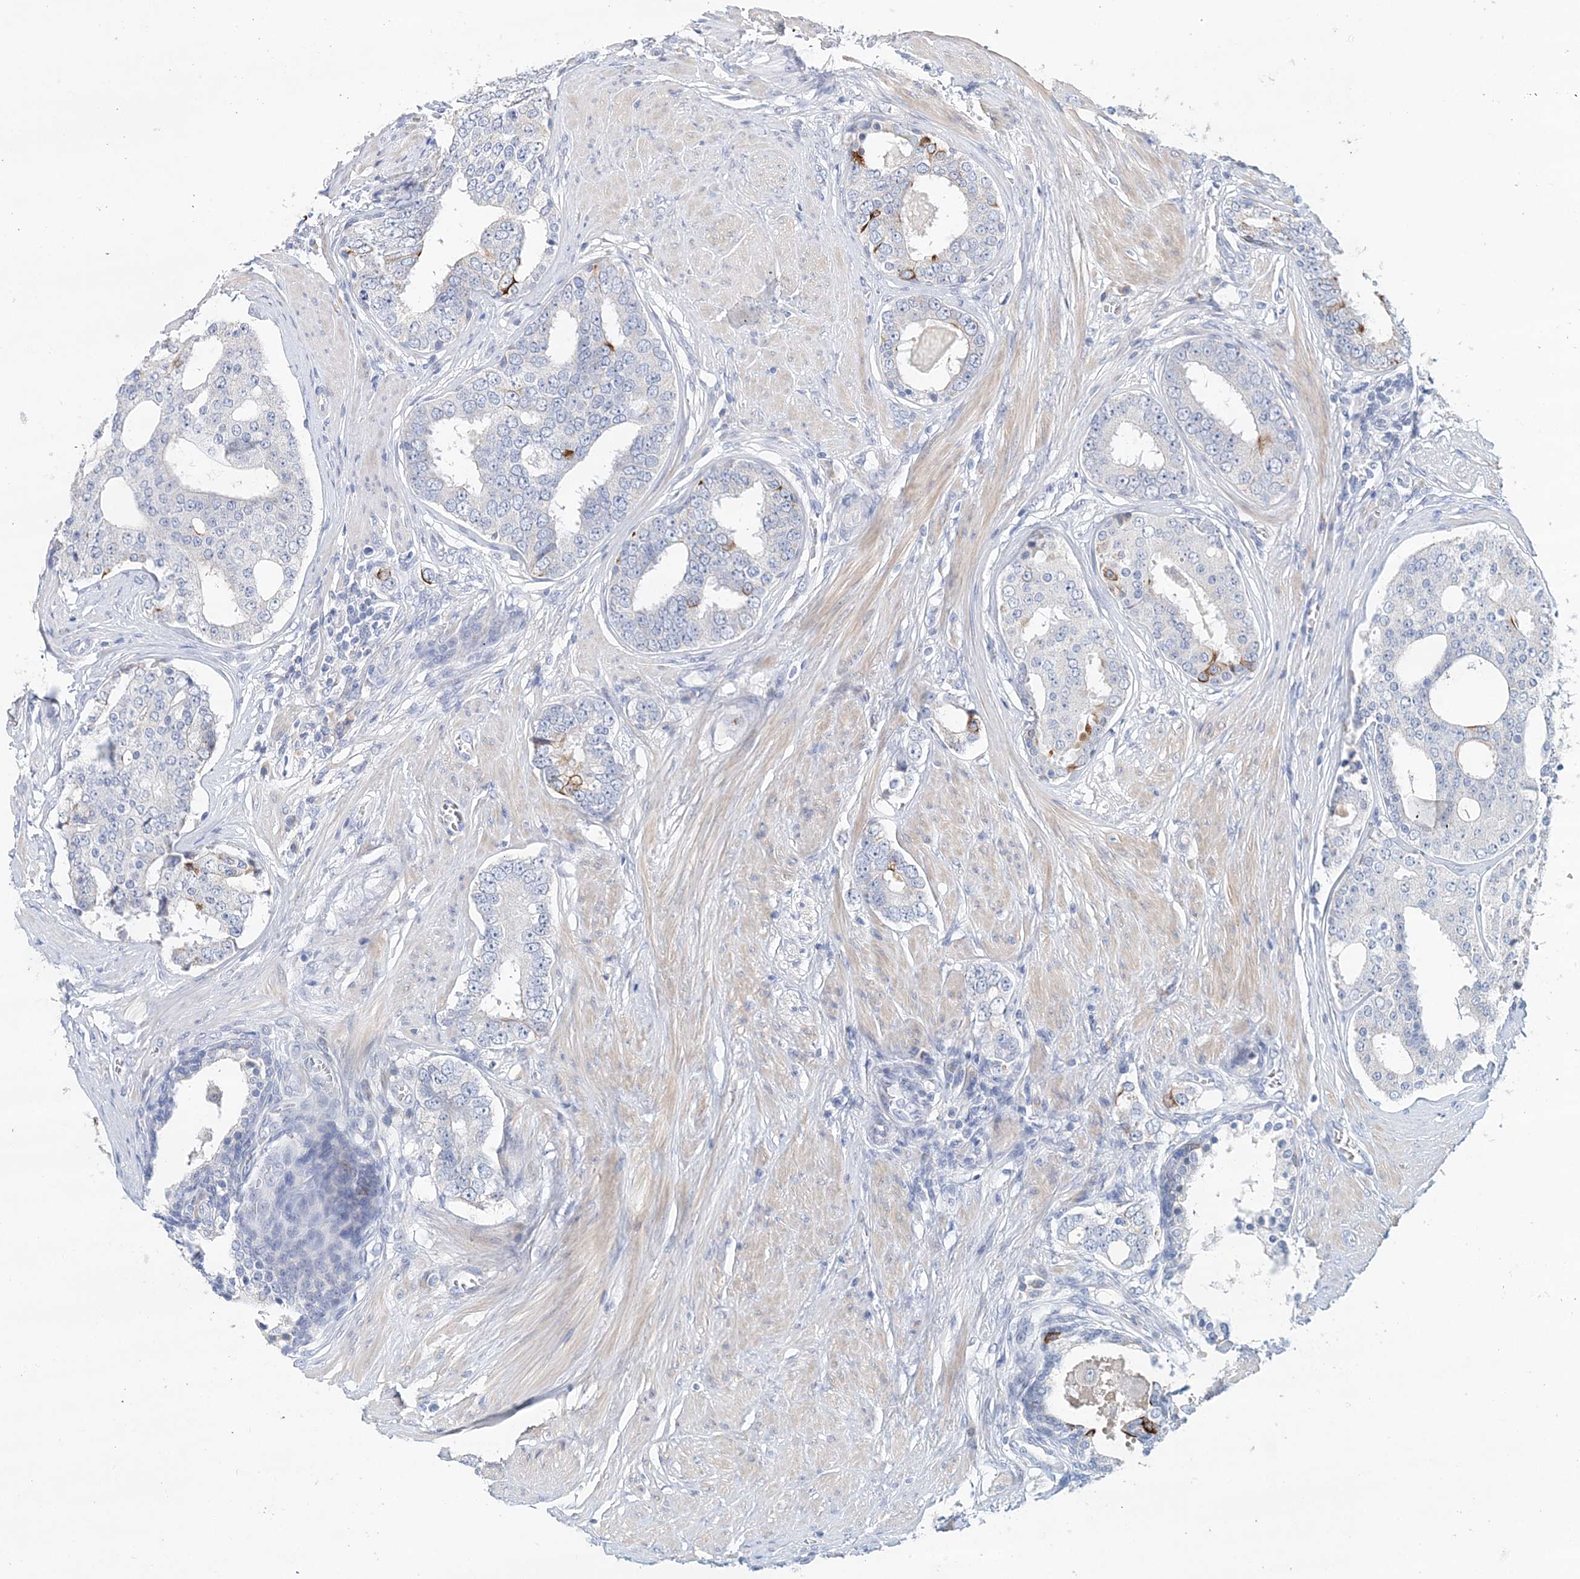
{"staining": {"intensity": "negative", "quantity": "none", "location": "none"}, "tissue": "prostate cancer", "cell_type": "Tumor cells", "image_type": "cancer", "snomed": [{"axis": "morphology", "description": "Adenocarcinoma, High grade"}, {"axis": "topography", "description": "Prostate"}], "caption": "This is an IHC image of prostate cancer (high-grade adenocarcinoma). There is no positivity in tumor cells.", "gene": "LRRIQ4", "patient": {"sex": "male", "age": 56}}